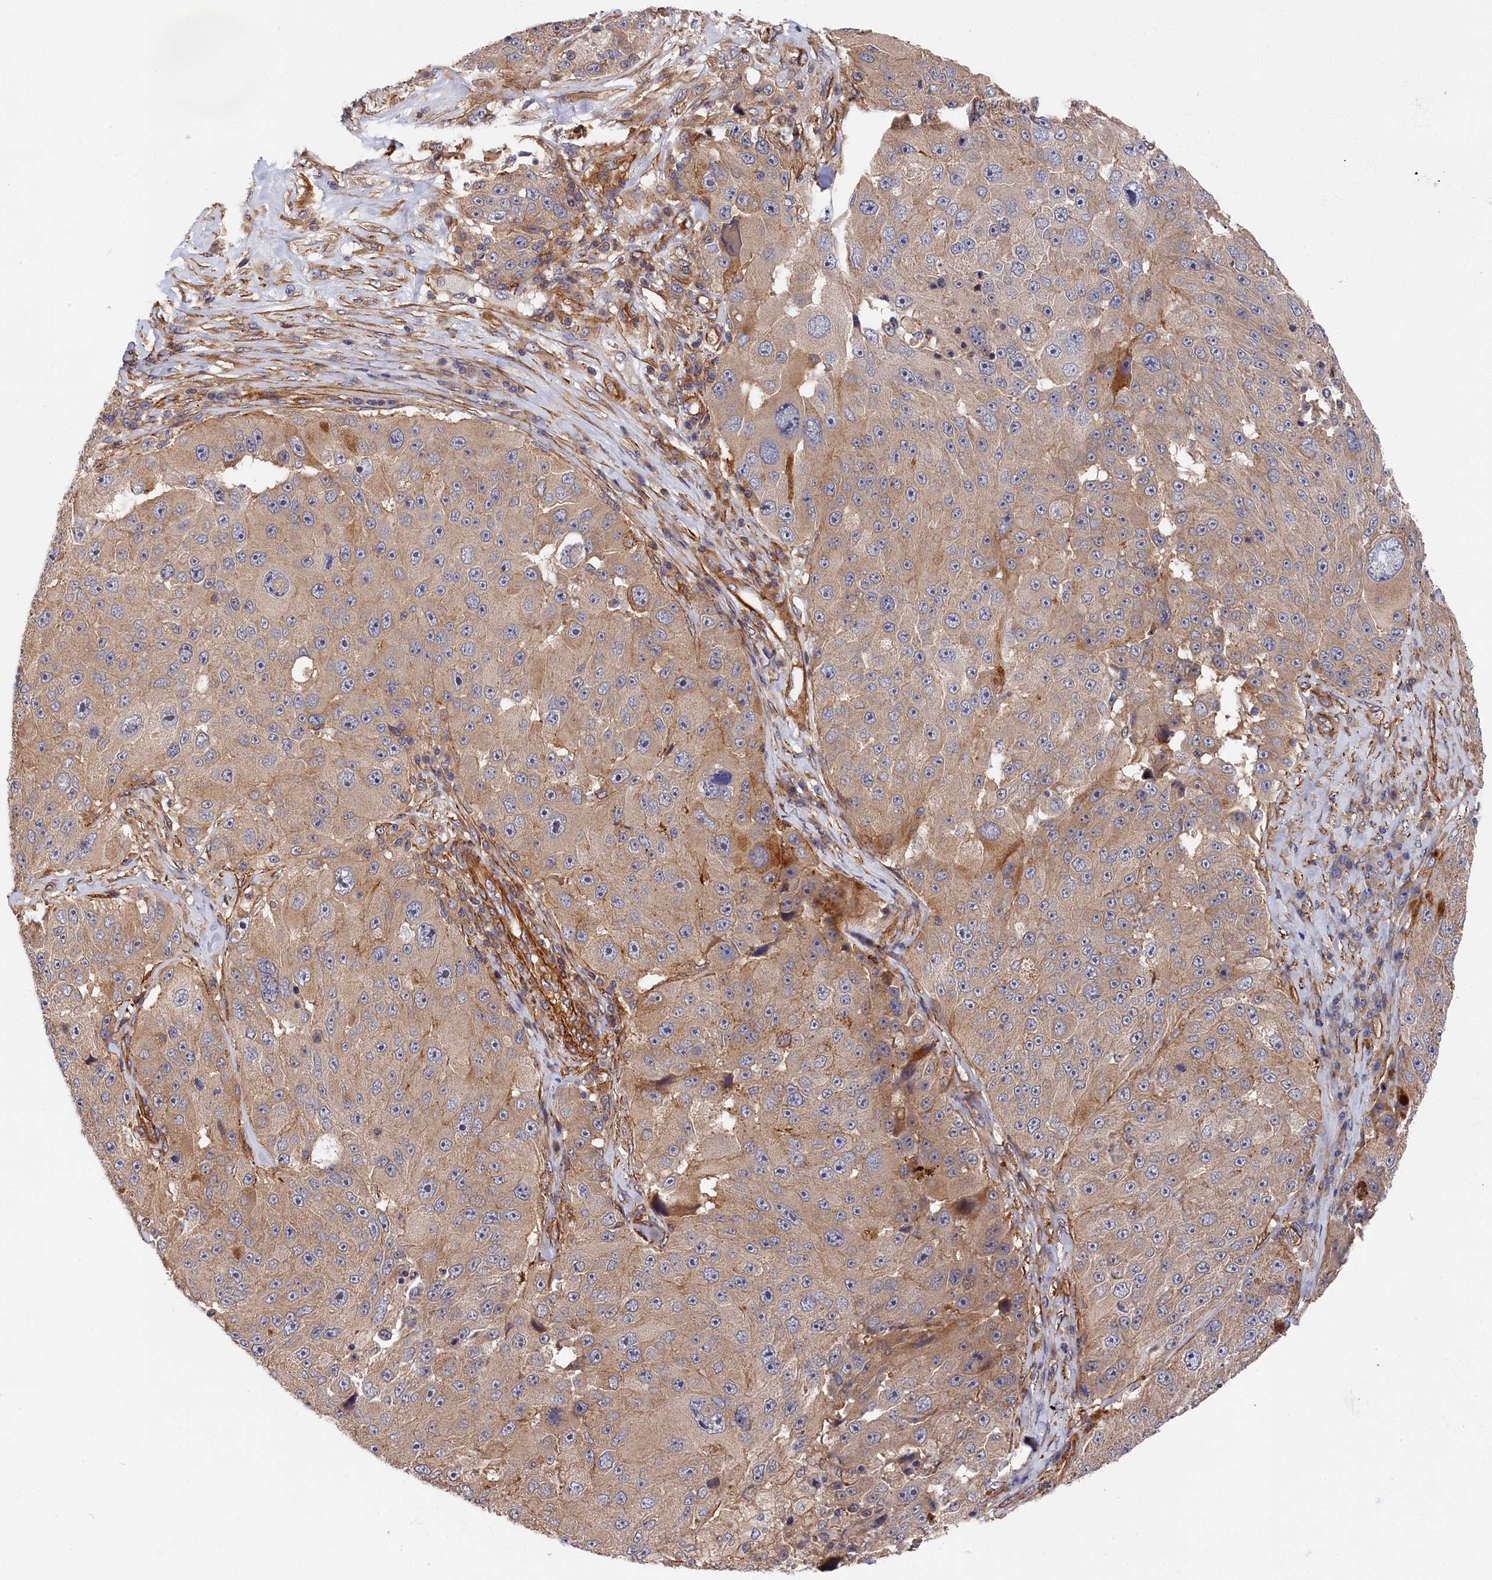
{"staining": {"intensity": "weak", "quantity": ">75%", "location": "cytoplasmic/membranous"}, "tissue": "melanoma", "cell_type": "Tumor cells", "image_type": "cancer", "snomed": [{"axis": "morphology", "description": "Malignant melanoma, Metastatic site"}, {"axis": "topography", "description": "Lymph node"}], "caption": "Approximately >75% of tumor cells in melanoma reveal weak cytoplasmic/membranous protein staining as visualized by brown immunohistochemical staining.", "gene": "LDHD", "patient": {"sex": "male", "age": 62}}